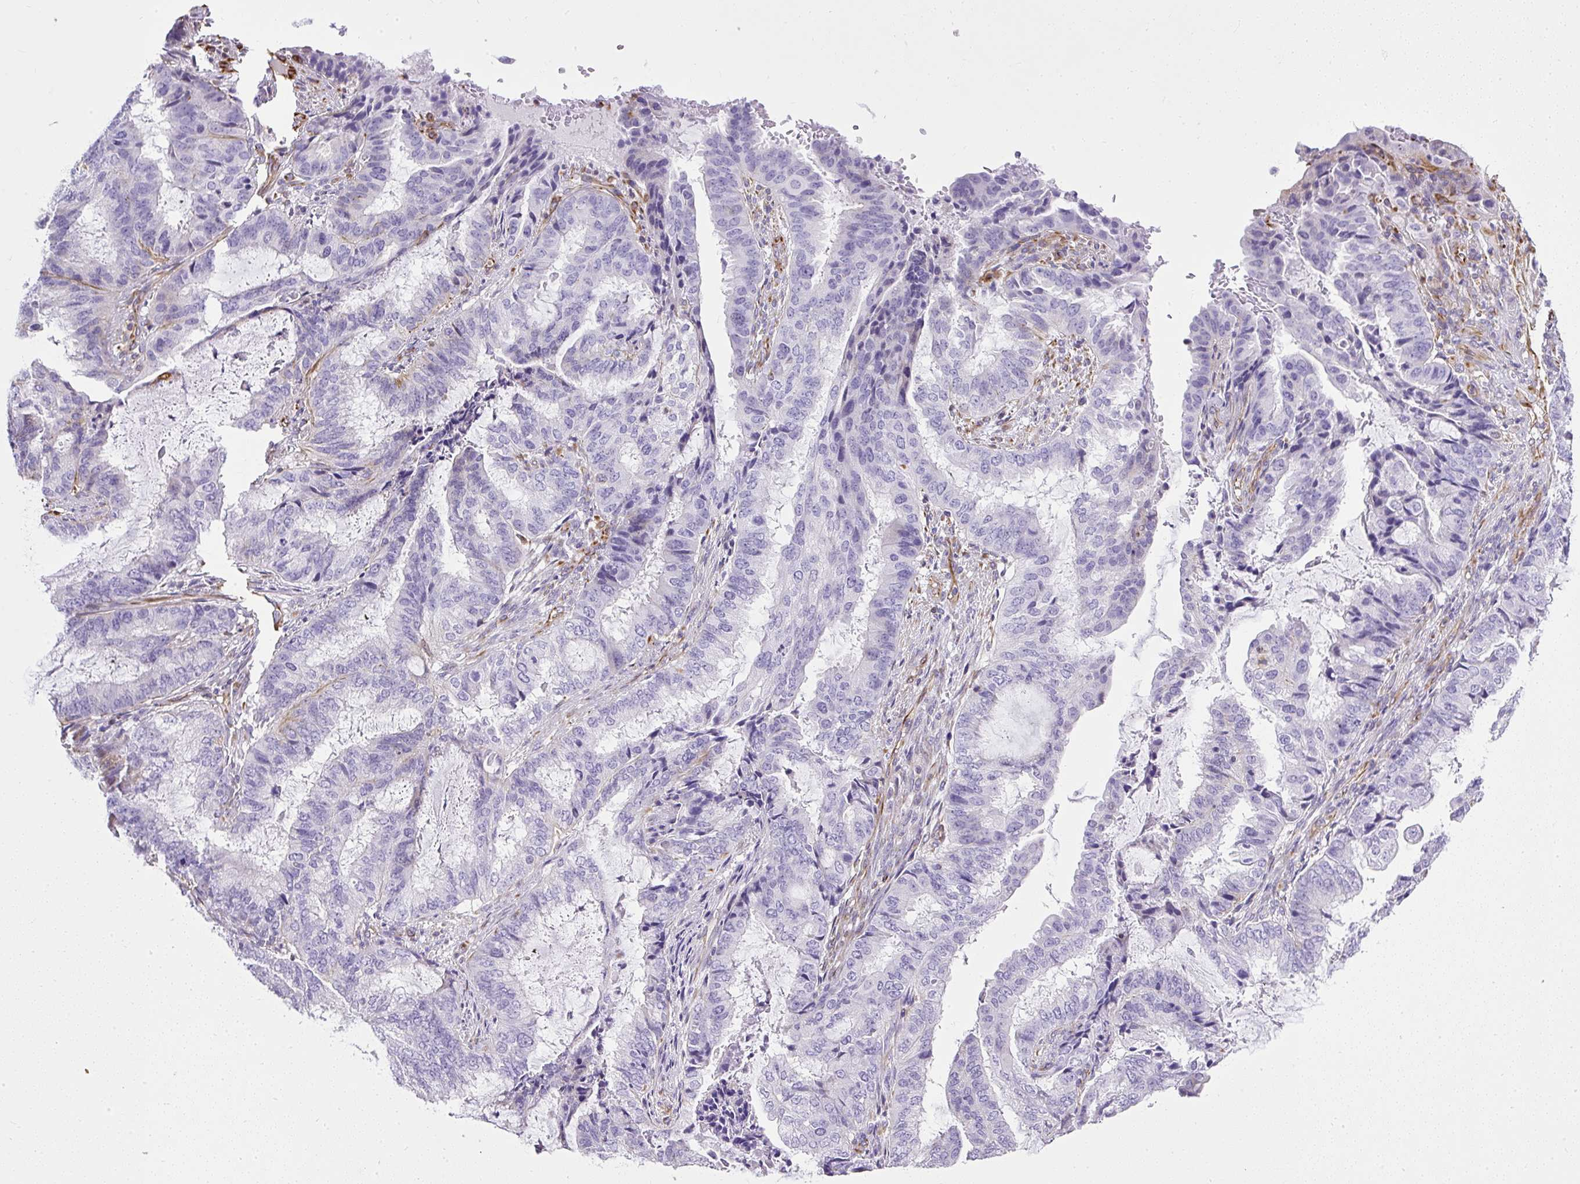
{"staining": {"intensity": "negative", "quantity": "none", "location": "none"}, "tissue": "endometrial cancer", "cell_type": "Tumor cells", "image_type": "cancer", "snomed": [{"axis": "morphology", "description": "Adenocarcinoma, NOS"}, {"axis": "topography", "description": "Endometrium"}], "caption": "The micrograph demonstrates no significant staining in tumor cells of endometrial adenocarcinoma. (Brightfield microscopy of DAB immunohistochemistry (IHC) at high magnification).", "gene": "PLS1", "patient": {"sex": "female", "age": 51}}